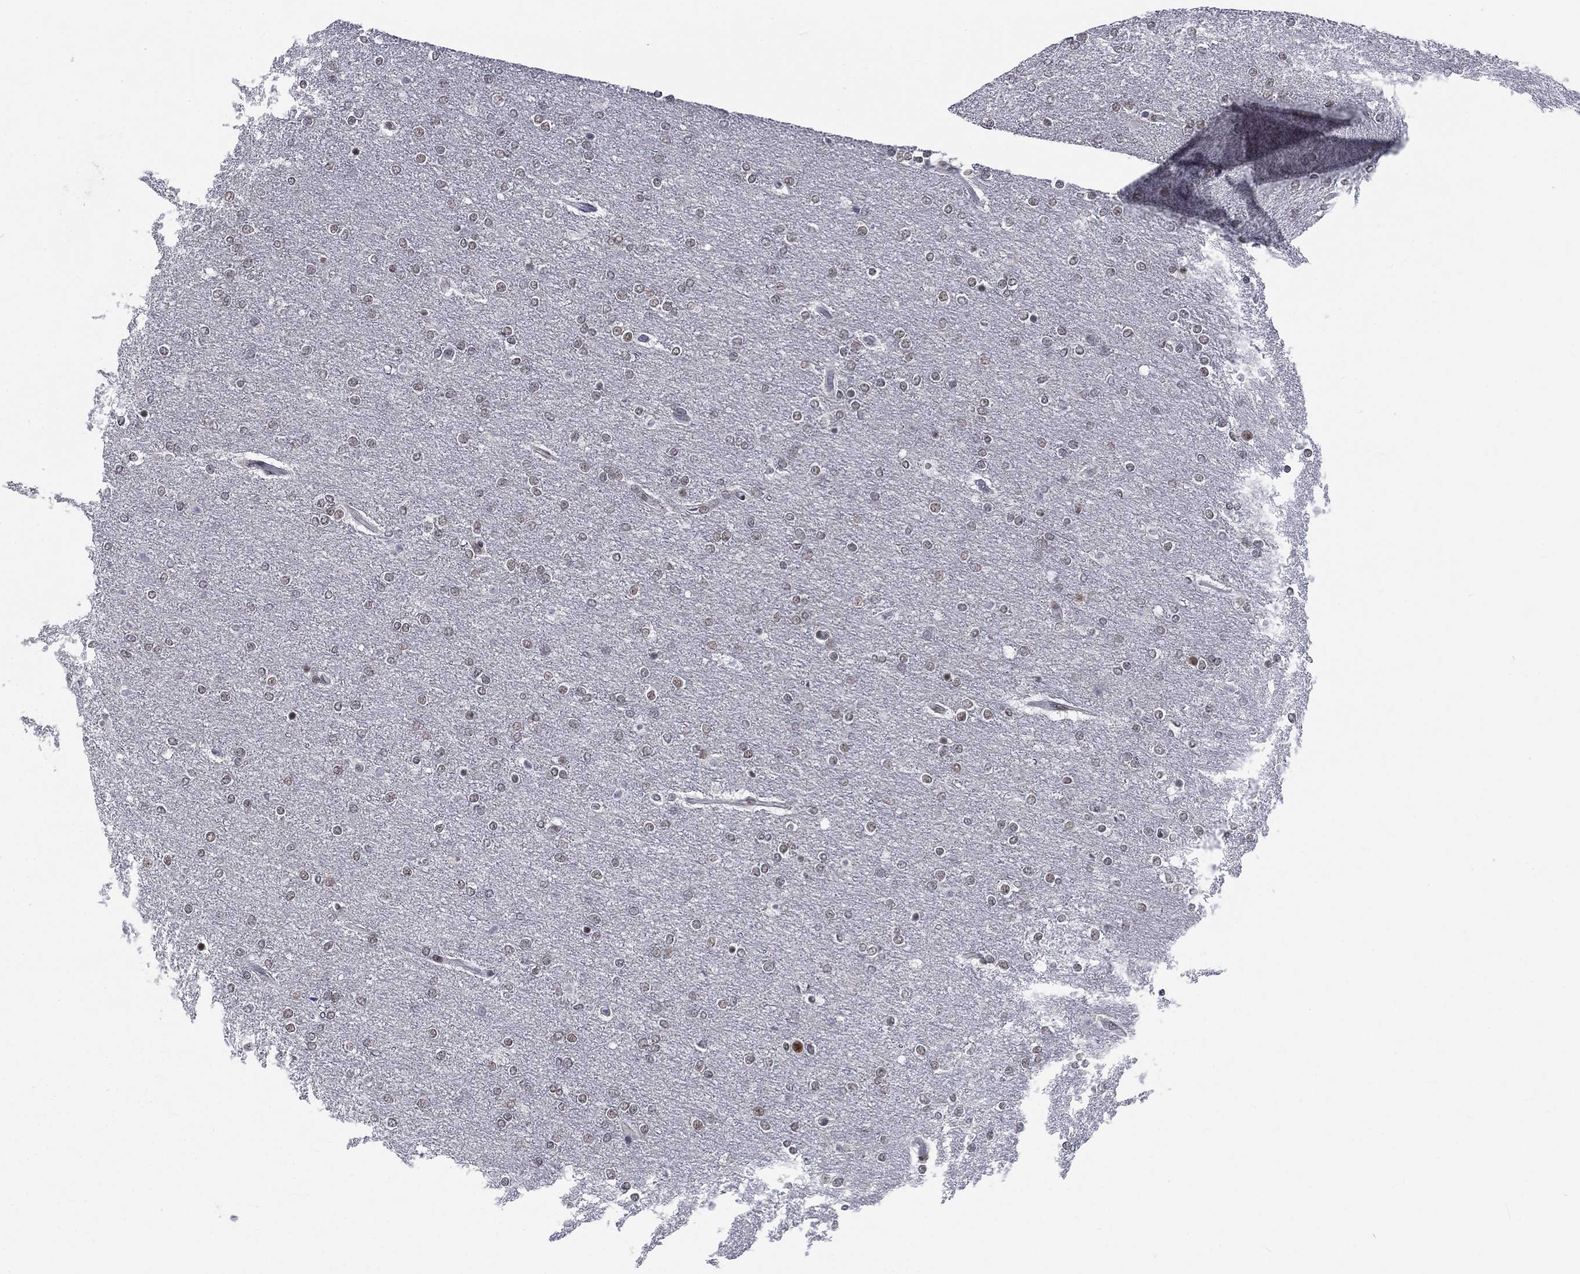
{"staining": {"intensity": "moderate", "quantity": "<25%", "location": "nuclear"}, "tissue": "glioma", "cell_type": "Tumor cells", "image_type": "cancer", "snomed": [{"axis": "morphology", "description": "Glioma, malignant, High grade"}, {"axis": "topography", "description": "Brain"}], "caption": "Glioma stained with DAB immunohistochemistry displays low levels of moderate nuclear staining in approximately <25% of tumor cells.", "gene": "FYTTD1", "patient": {"sex": "female", "age": 61}}